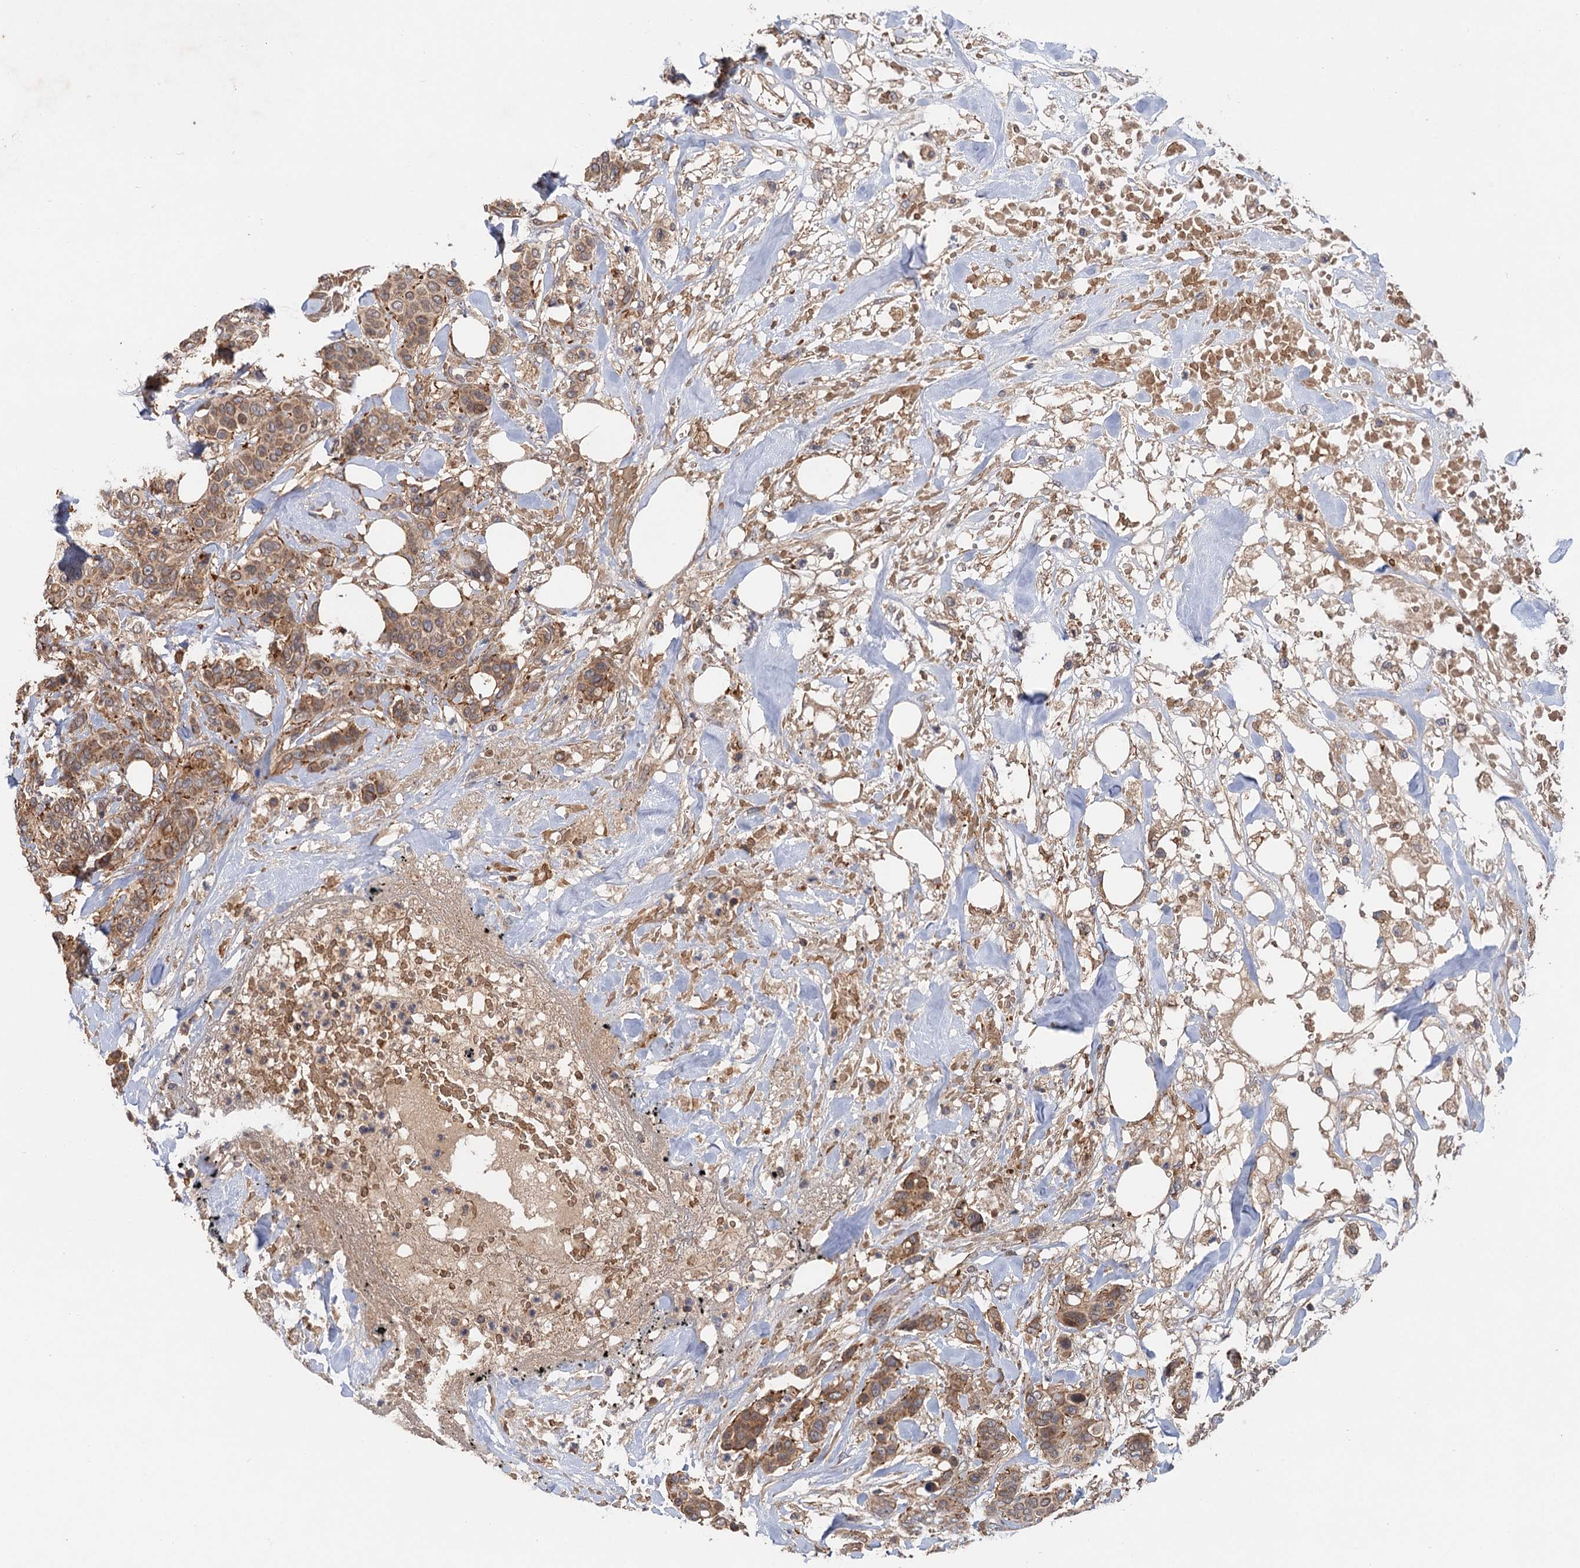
{"staining": {"intensity": "moderate", "quantity": ">75%", "location": "cytoplasmic/membranous"}, "tissue": "breast cancer", "cell_type": "Tumor cells", "image_type": "cancer", "snomed": [{"axis": "morphology", "description": "Lobular carcinoma"}, {"axis": "topography", "description": "Breast"}], "caption": "DAB immunohistochemical staining of human breast cancer (lobular carcinoma) shows moderate cytoplasmic/membranous protein positivity in about >75% of tumor cells. (DAB (3,3'-diaminobenzidine) IHC, brown staining for protein, blue staining for nuclei).", "gene": "SNX32", "patient": {"sex": "female", "age": 51}}